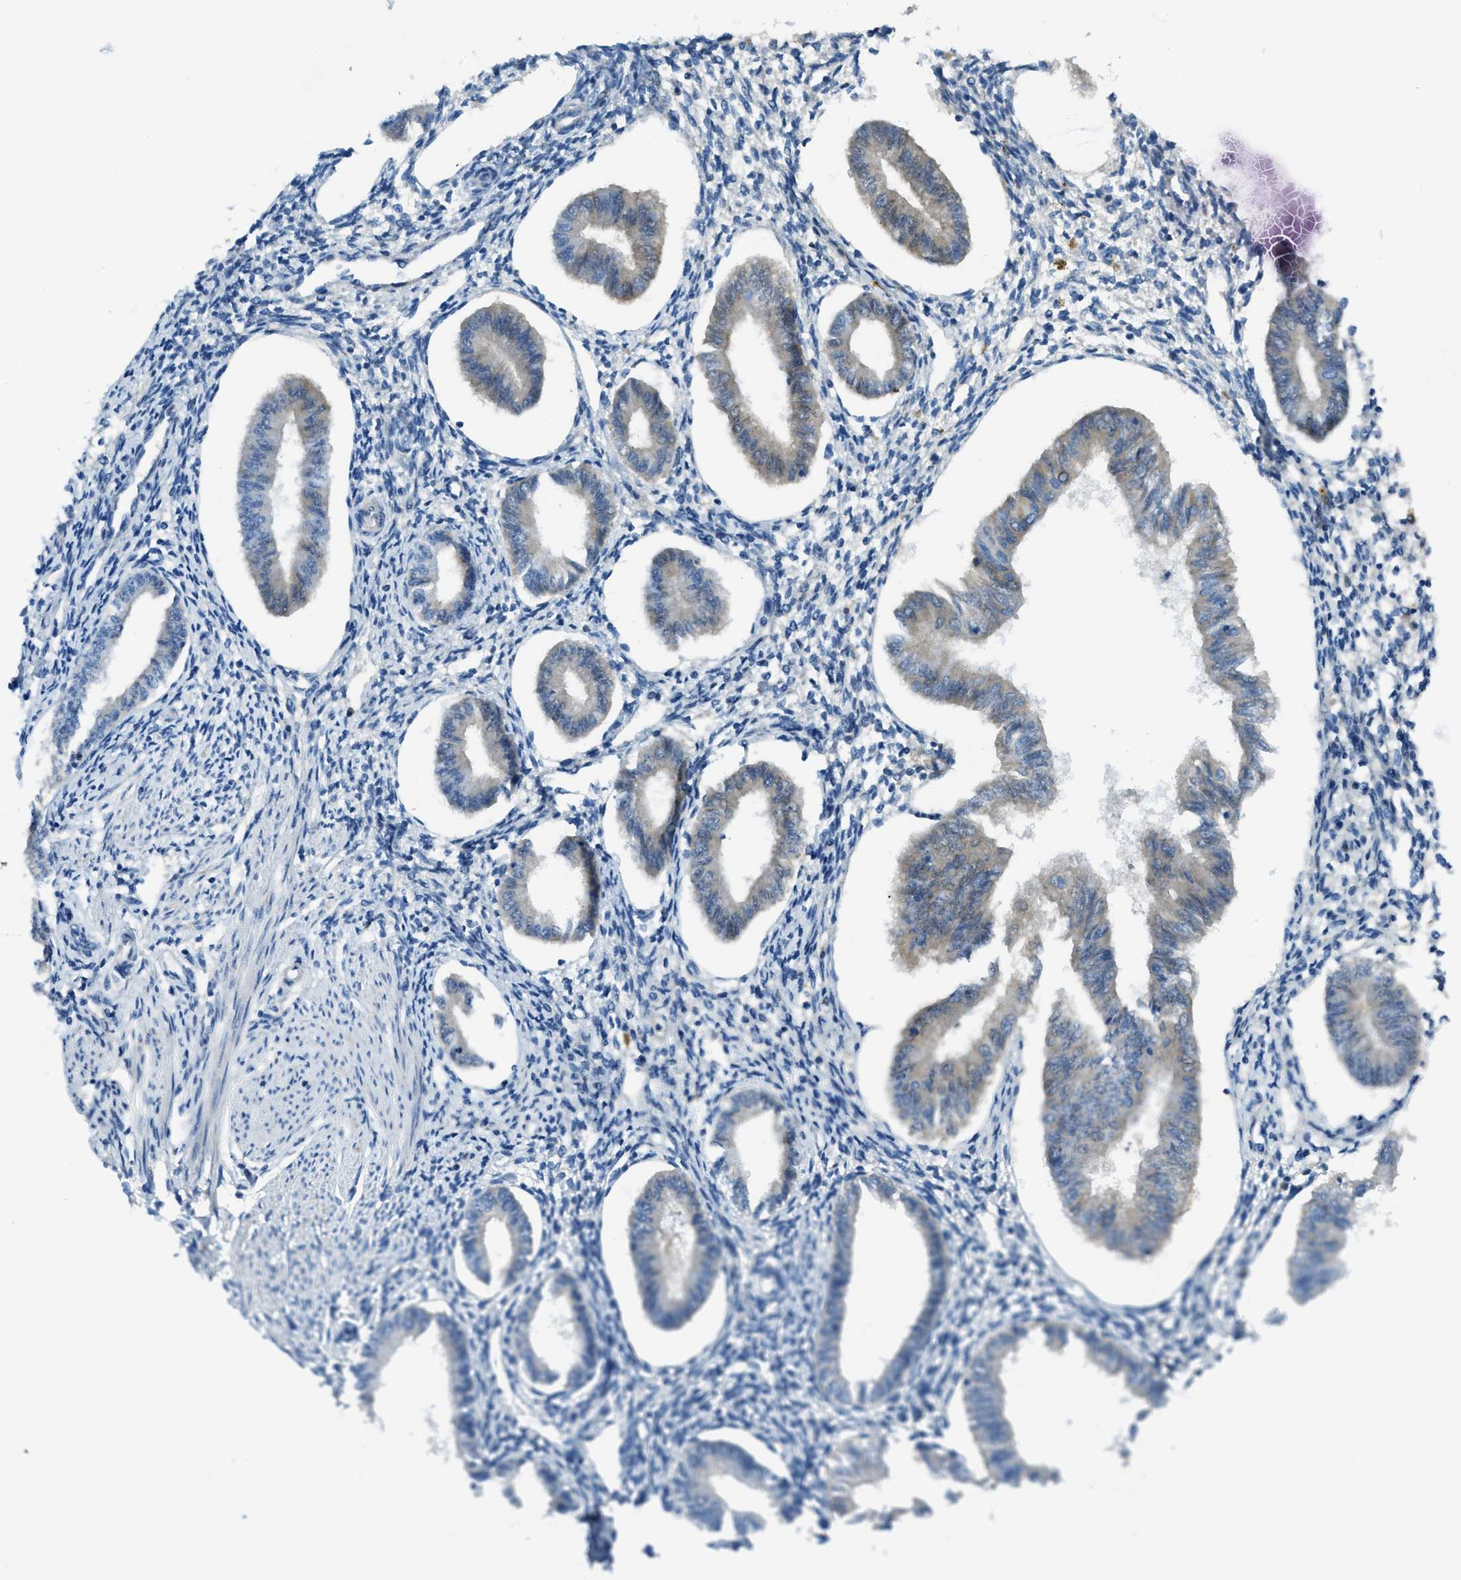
{"staining": {"intensity": "weak", "quantity": "<25%", "location": "cytoplasmic/membranous"}, "tissue": "endometrium", "cell_type": "Cells in endometrial stroma", "image_type": "normal", "snomed": [{"axis": "morphology", "description": "Normal tissue, NOS"}, {"axis": "topography", "description": "Endometrium"}], "caption": "An immunohistochemistry (IHC) micrograph of benign endometrium is shown. There is no staining in cells in endometrial stroma of endometrium. (IHC, brightfield microscopy, high magnification).", "gene": "TRIM59", "patient": {"sex": "female", "age": 50}}